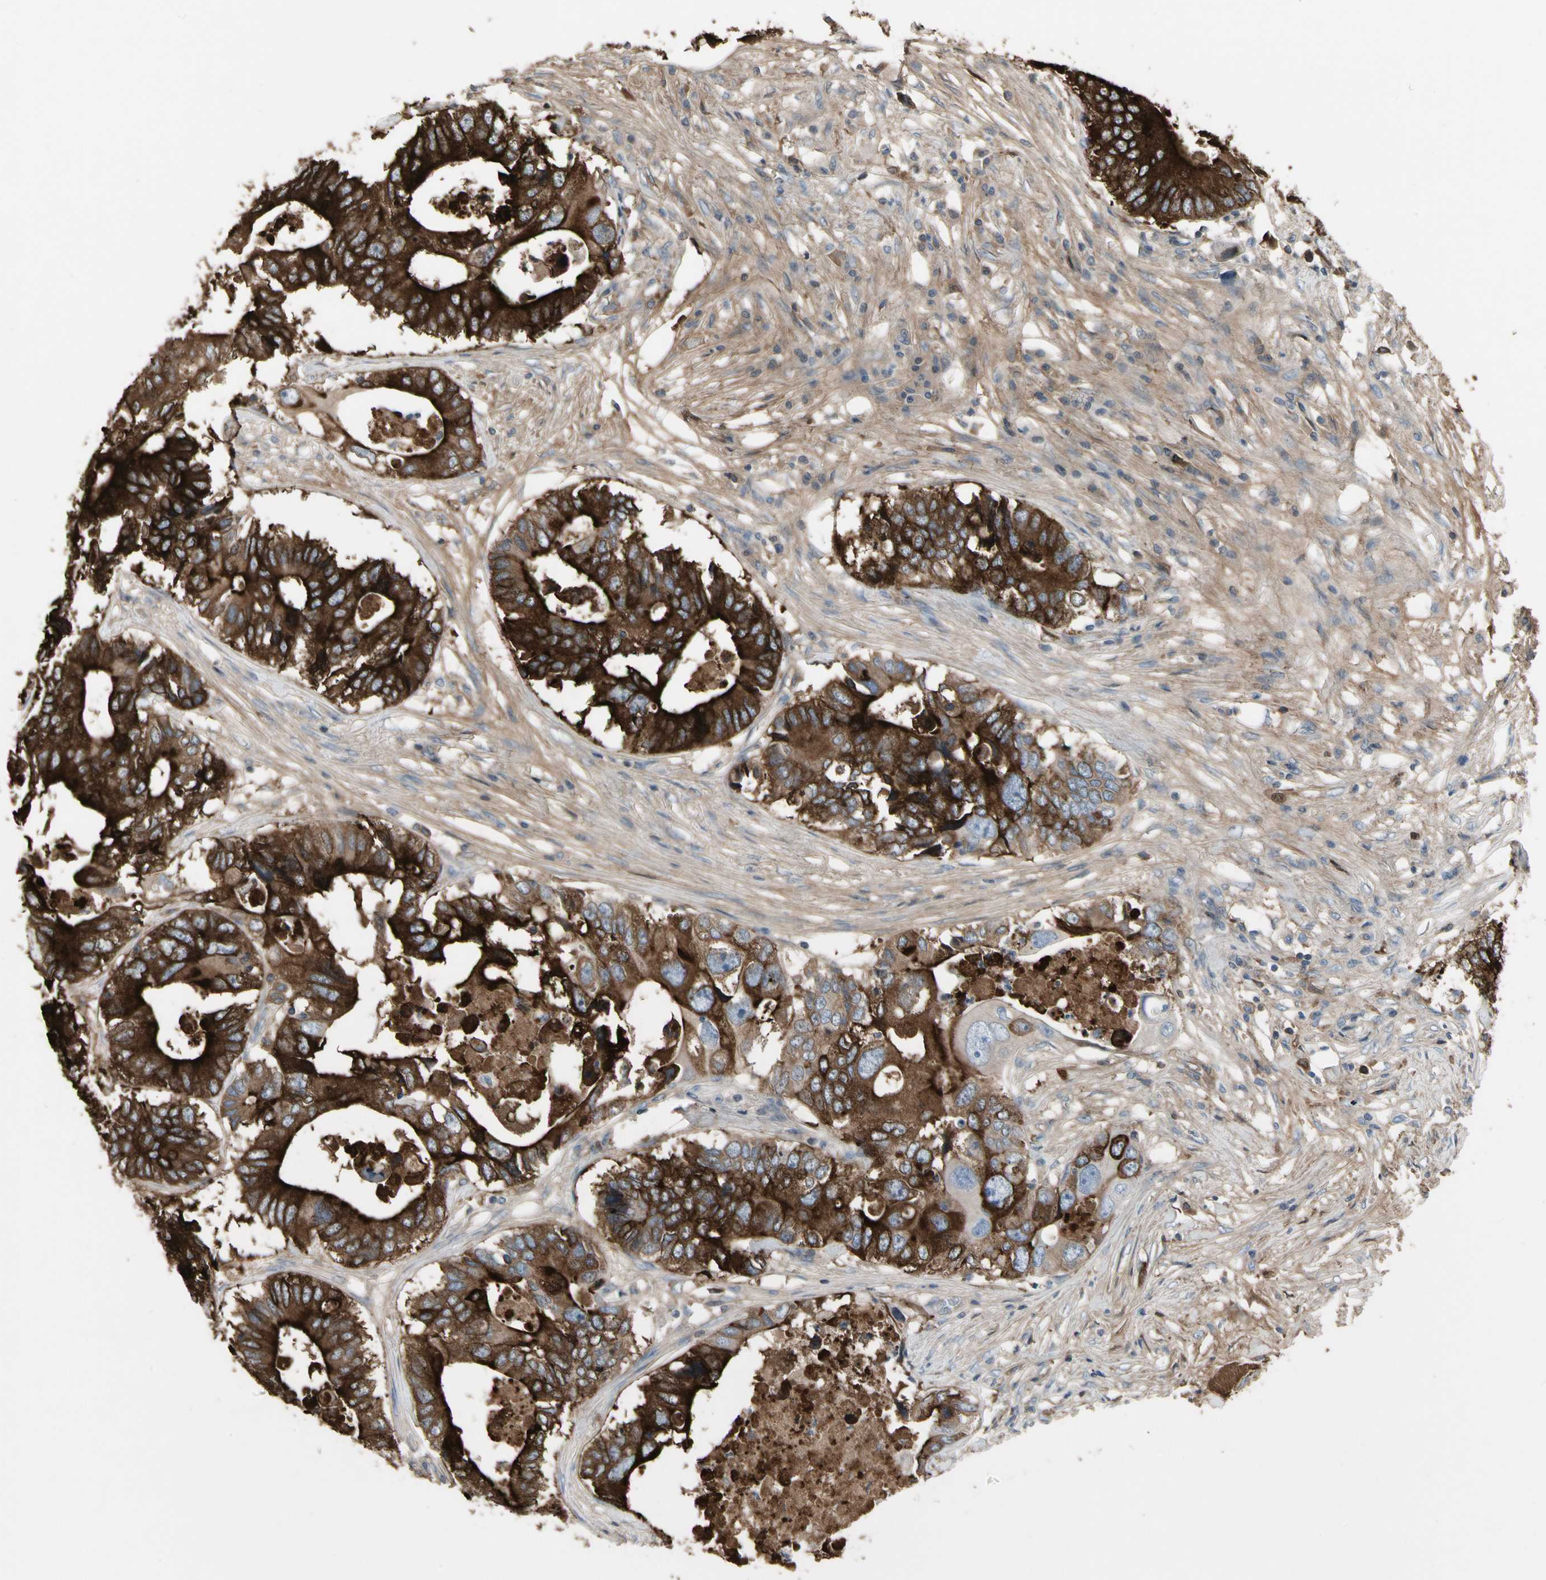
{"staining": {"intensity": "strong", "quantity": ">75%", "location": "cytoplasmic/membranous"}, "tissue": "colorectal cancer", "cell_type": "Tumor cells", "image_type": "cancer", "snomed": [{"axis": "morphology", "description": "Adenocarcinoma, NOS"}, {"axis": "topography", "description": "Colon"}], "caption": "This image exhibits adenocarcinoma (colorectal) stained with immunohistochemistry to label a protein in brown. The cytoplasmic/membranous of tumor cells show strong positivity for the protein. Nuclei are counter-stained blue.", "gene": "PIGR", "patient": {"sex": "male", "age": 71}}